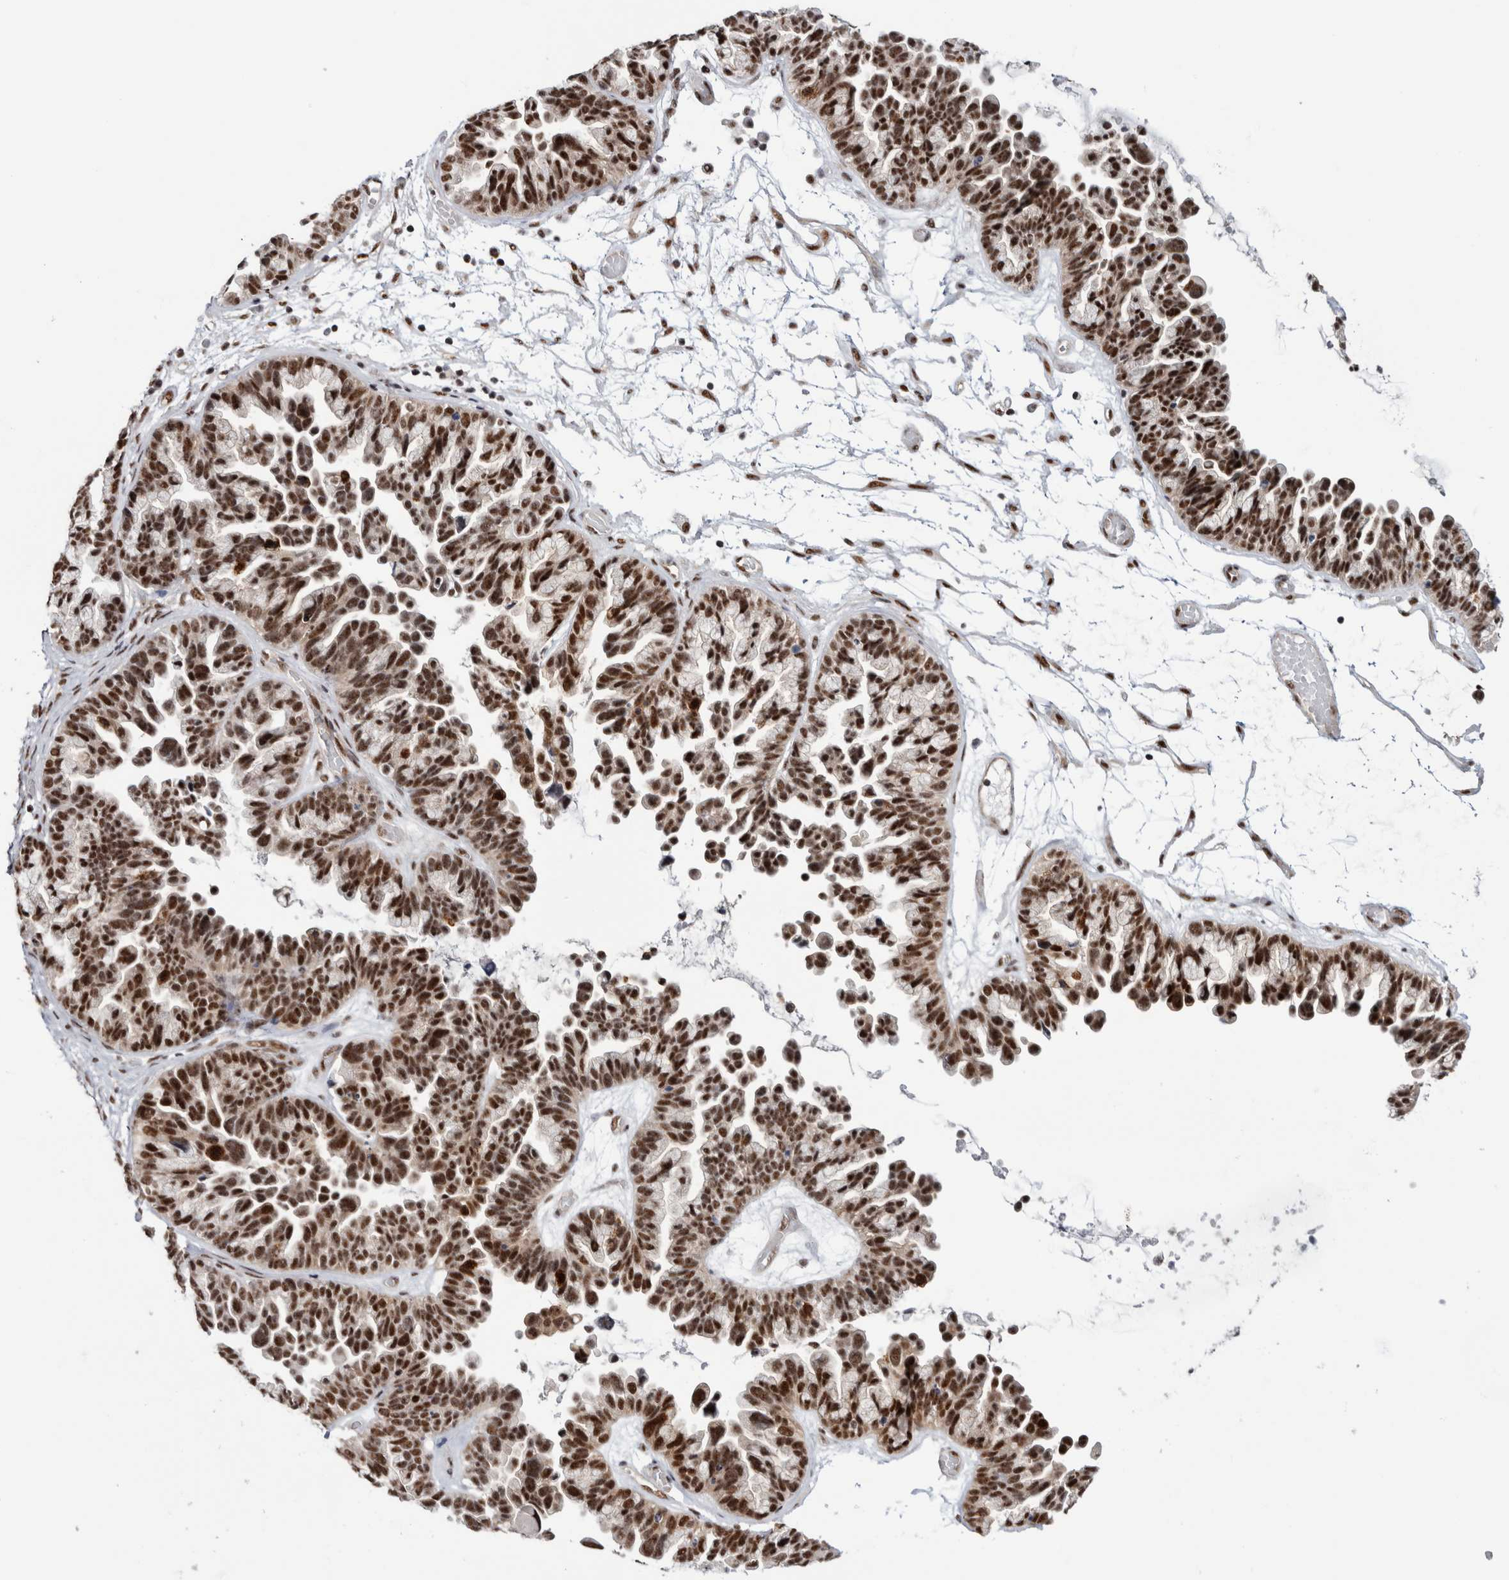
{"staining": {"intensity": "strong", "quantity": ">75%", "location": "nuclear"}, "tissue": "ovarian cancer", "cell_type": "Tumor cells", "image_type": "cancer", "snomed": [{"axis": "morphology", "description": "Cystadenocarcinoma, serous, NOS"}, {"axis": "topography", "description": "Ovary"}], "caption": "An IHC image of neoplastic tissue is shown. Protein staining in brown highlights strong nuclear positivity in ovarian serous cystadenocarcinoma within tumor cells.", "gene": "MKNK1", "patient": {"sex": "female", "age": 56}}